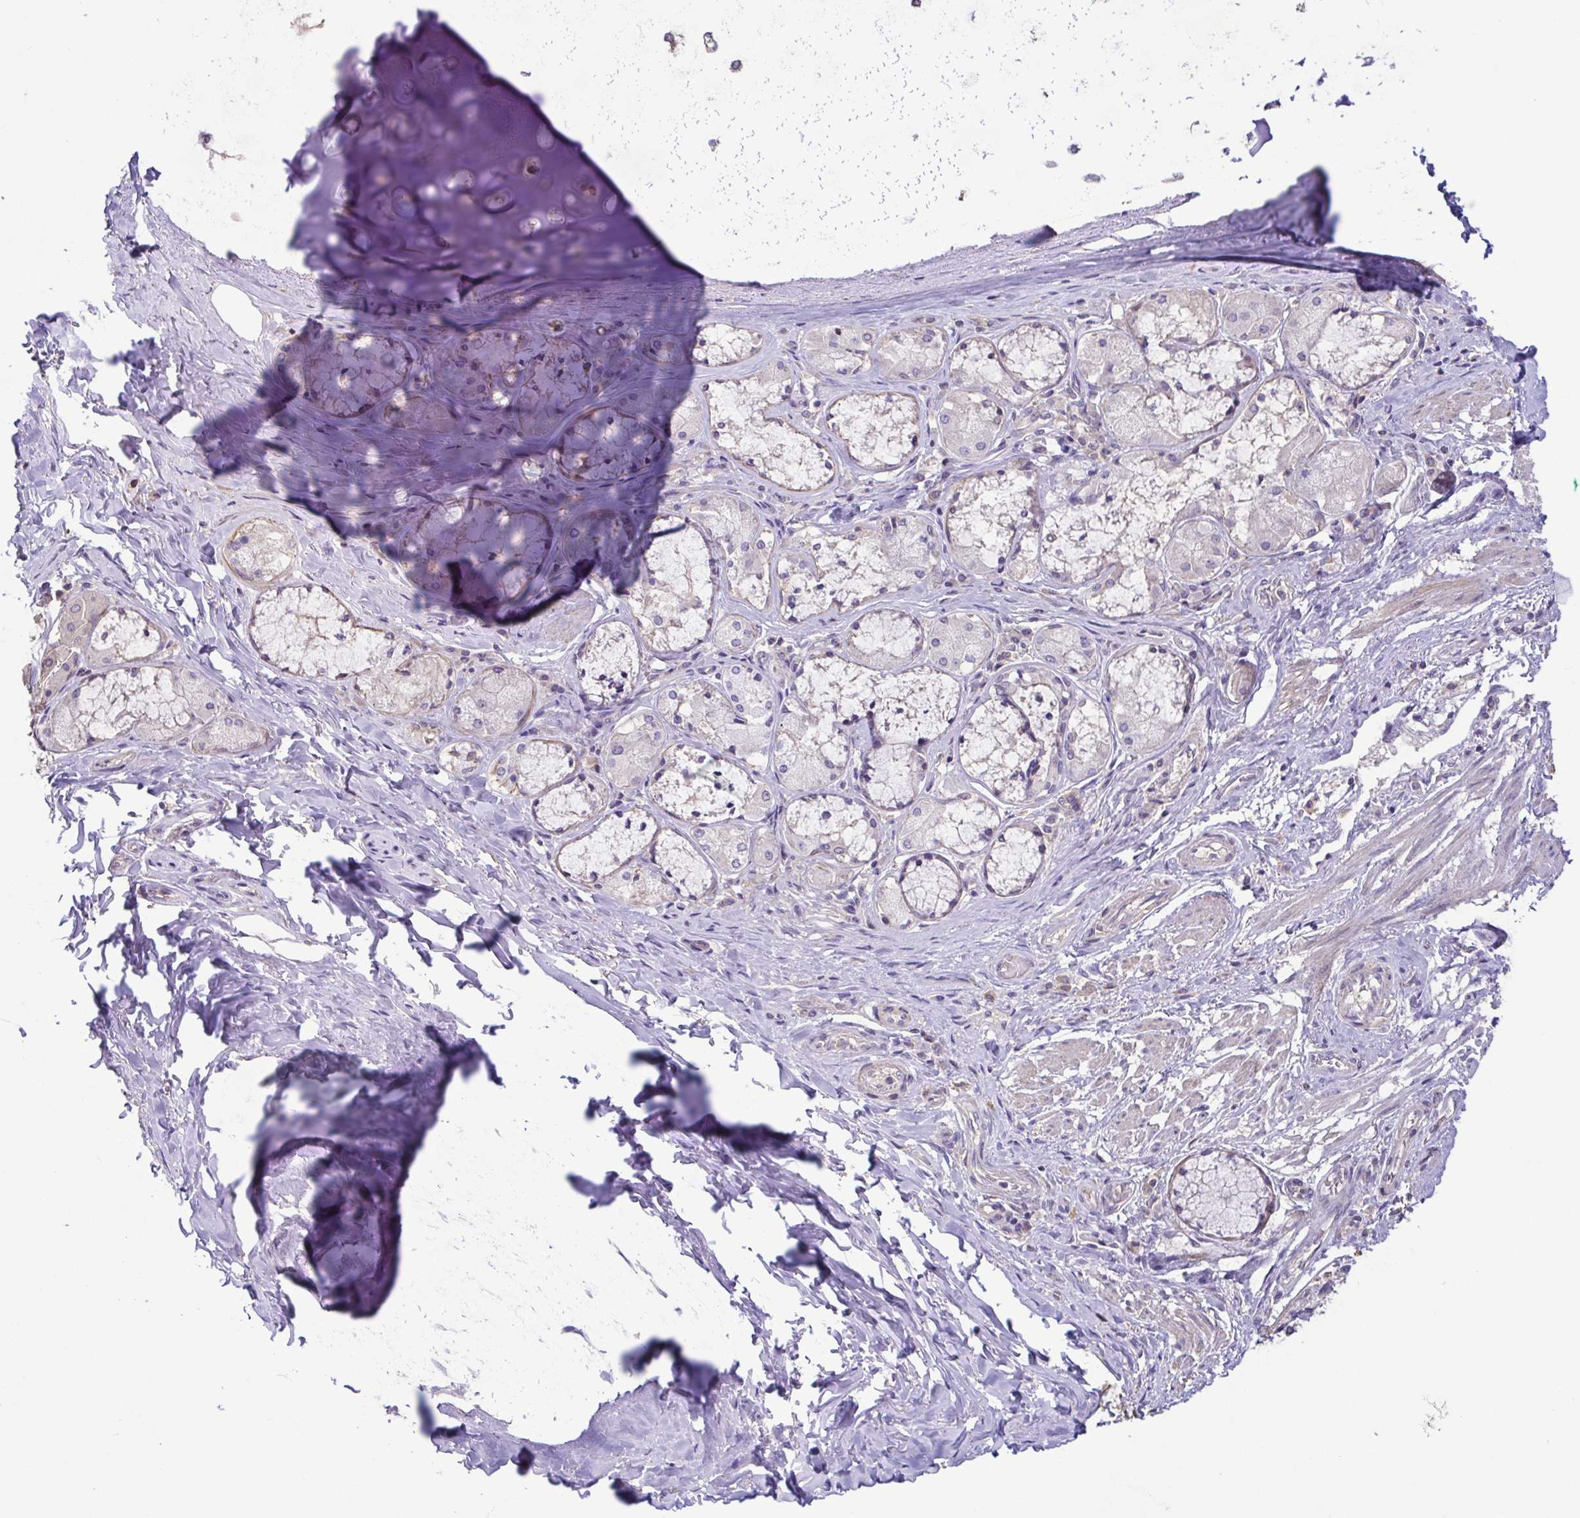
{"staining": {"intensity": "negative", "quantity": "none", "location": "none"}, "tissue": "soft tissue", "cell_type": "Chondrocytes", "image_type": "normal", "snomed": [{"axis": "morphology", "description": "Normal tissue, NOS"}, {"axis": "topography", "description": "Cartilage tissue"}, {"axis": "topography", "description": "Bronchus"}], "caption": "The immunohistochemistry image has no significant expression in chondrocytes of soft tissue.", "gene": "ACTRT2", "patient": {"sex": "male", "age": 64}}